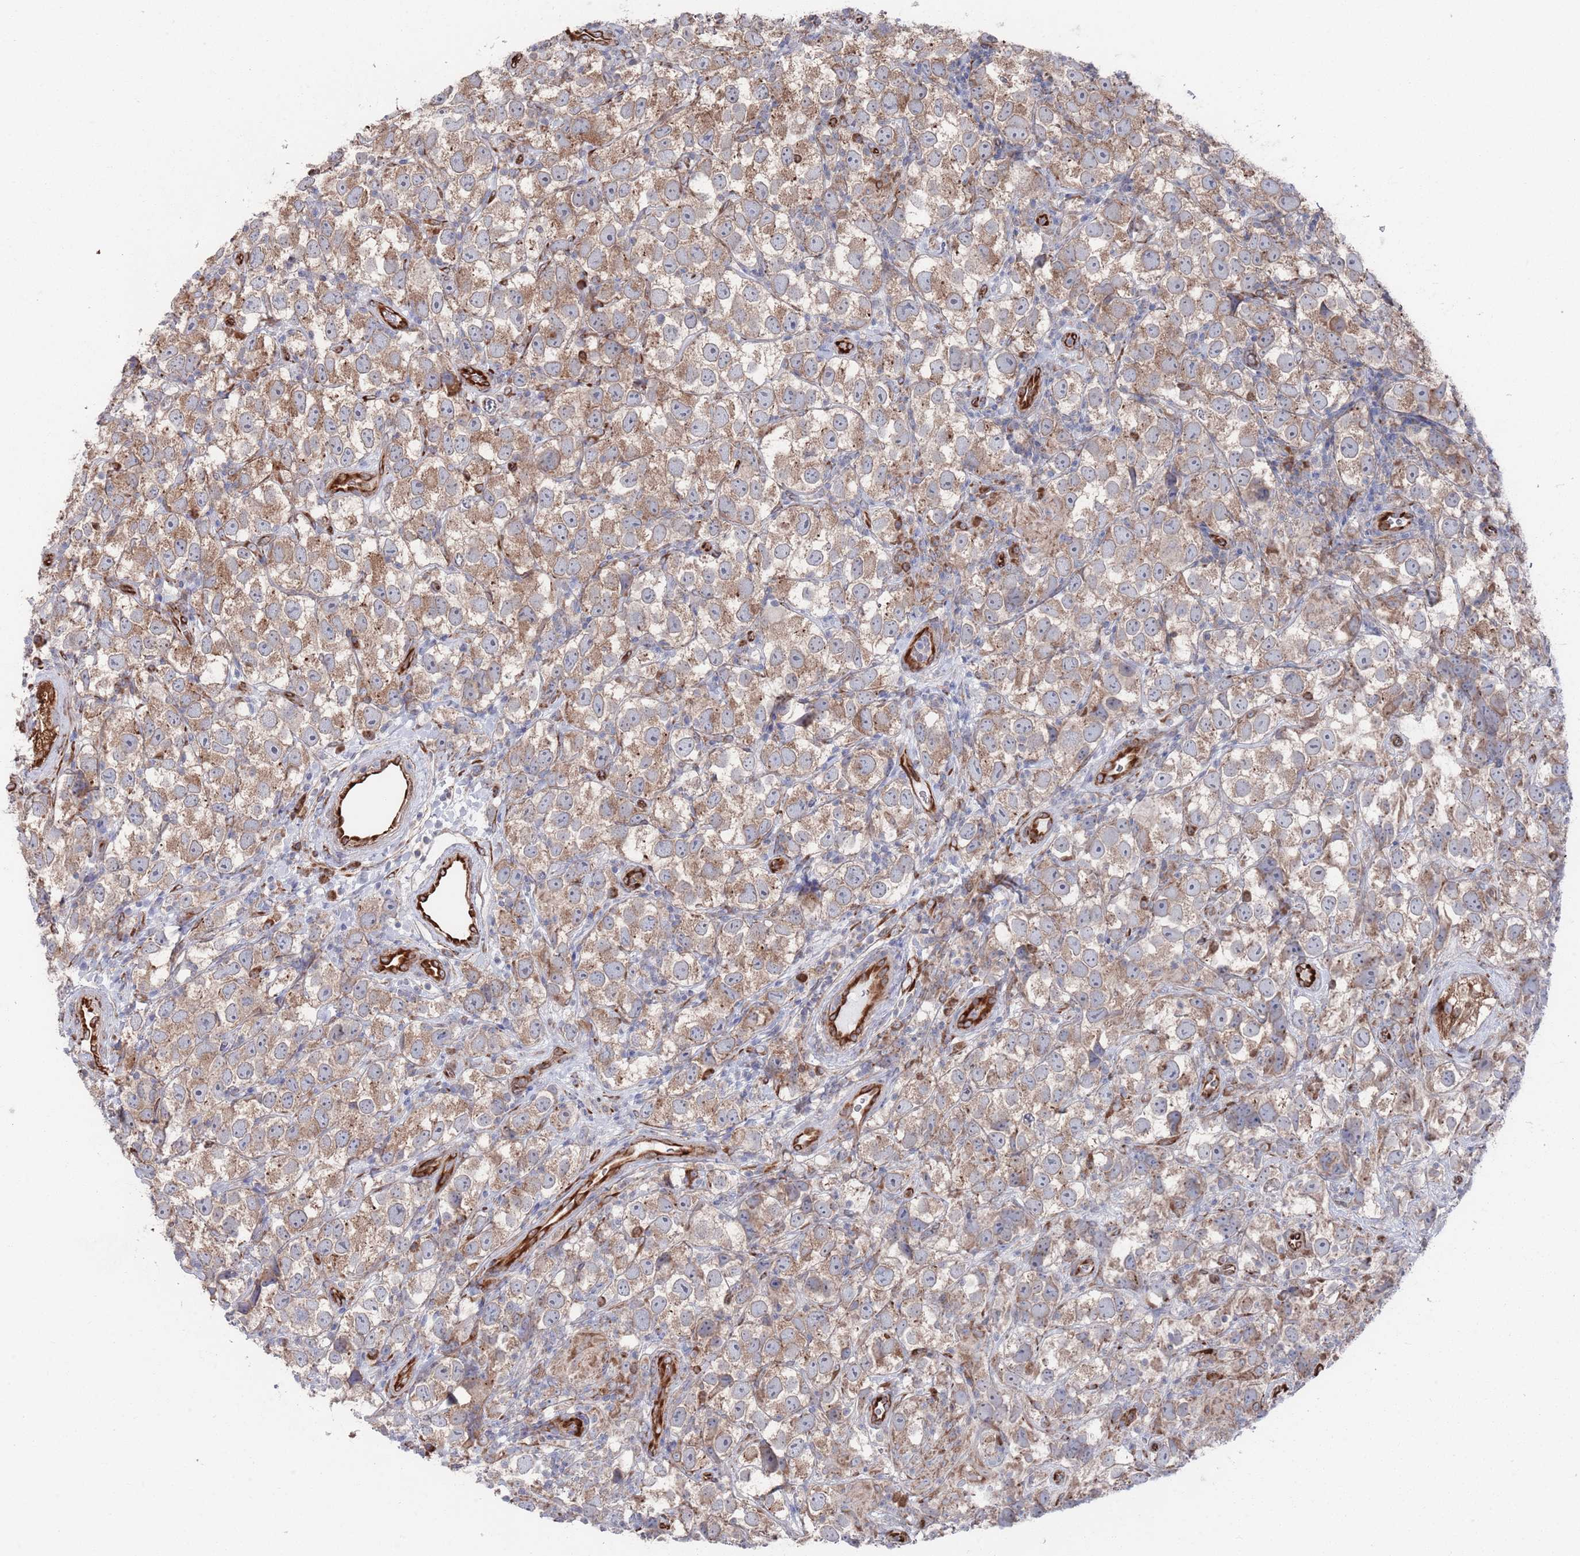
{"staining": {"intensity": "moderate", "quantity": ">75%", "location": "cytoplasmic/membranous"}, "tissue": "testis cancer", "cell_type": "Tumor cells", "image_type": "cancer", "snomed": [{"axis": "morphology", "description": "Seminoma, NOS"}, {"axis": "topography", "description": "Testis"}], "caption": "Tumor cells display medium levels of moderate cytoplasmic/membranous expression in approximately >75% of cells in human testis cancer.", "gene": "CCDC106", "patient": {"sex": "male", "age": 26}}